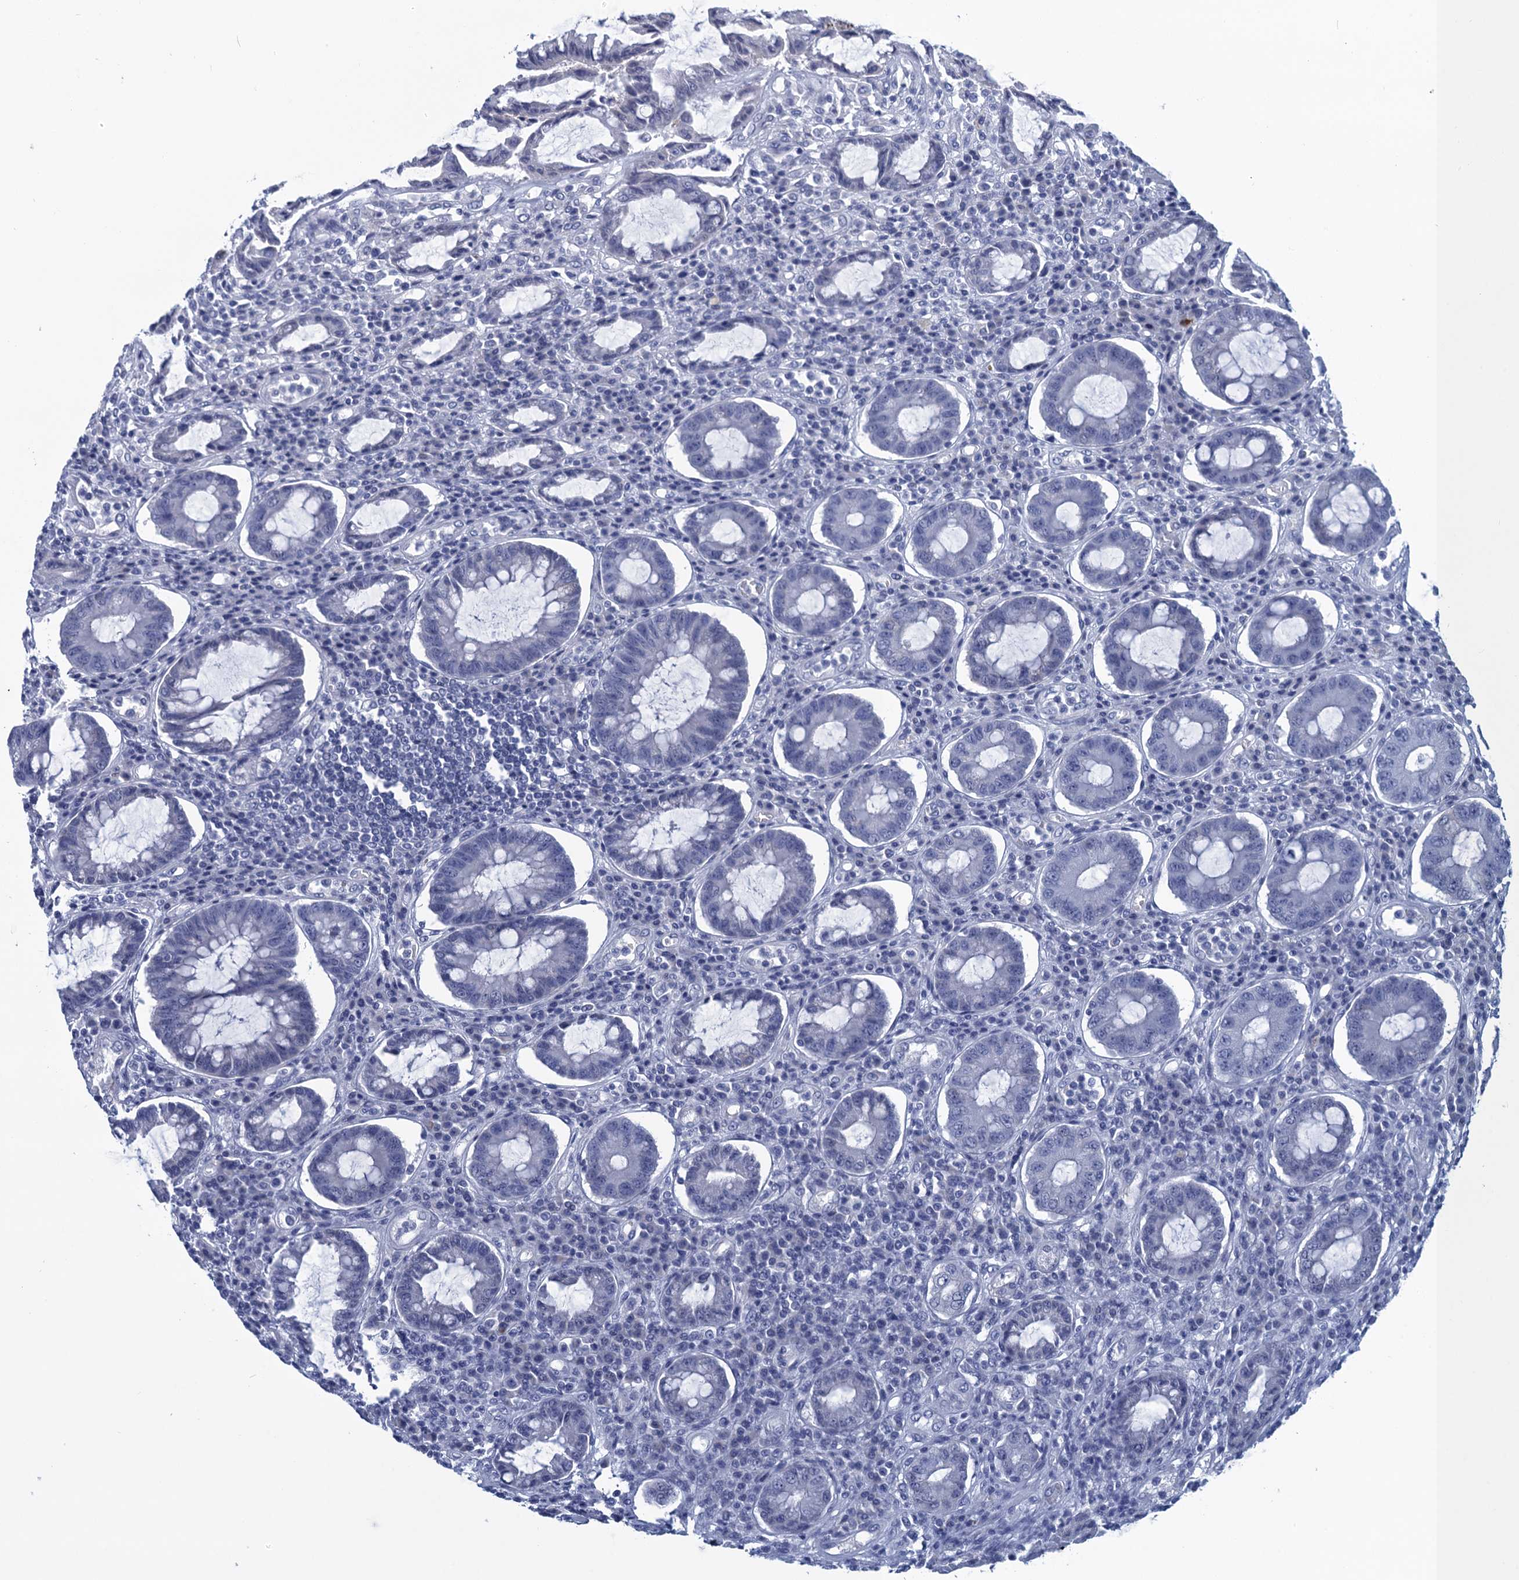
{"staining": {"intensity": "negative", "quantity": "none", "location": "none"}, "tissue": "colorectal cancer", "cell_type": "Tumor cells", "image_type": "cancer", "snomed": [{"axis": "morphology", "description": "Adenocarcinoma, NOS"}, {"axis": "topography", "description": "Rectum"}], "caption": "A high-resolution micrograph shows immunohistochemistry (IHC) staining of adenocarcinoma (colorectal), which demonstrates no significant expression in tumor cells.", "gene": "SCEL", "patient": {"sex": "male", "age": 84}}